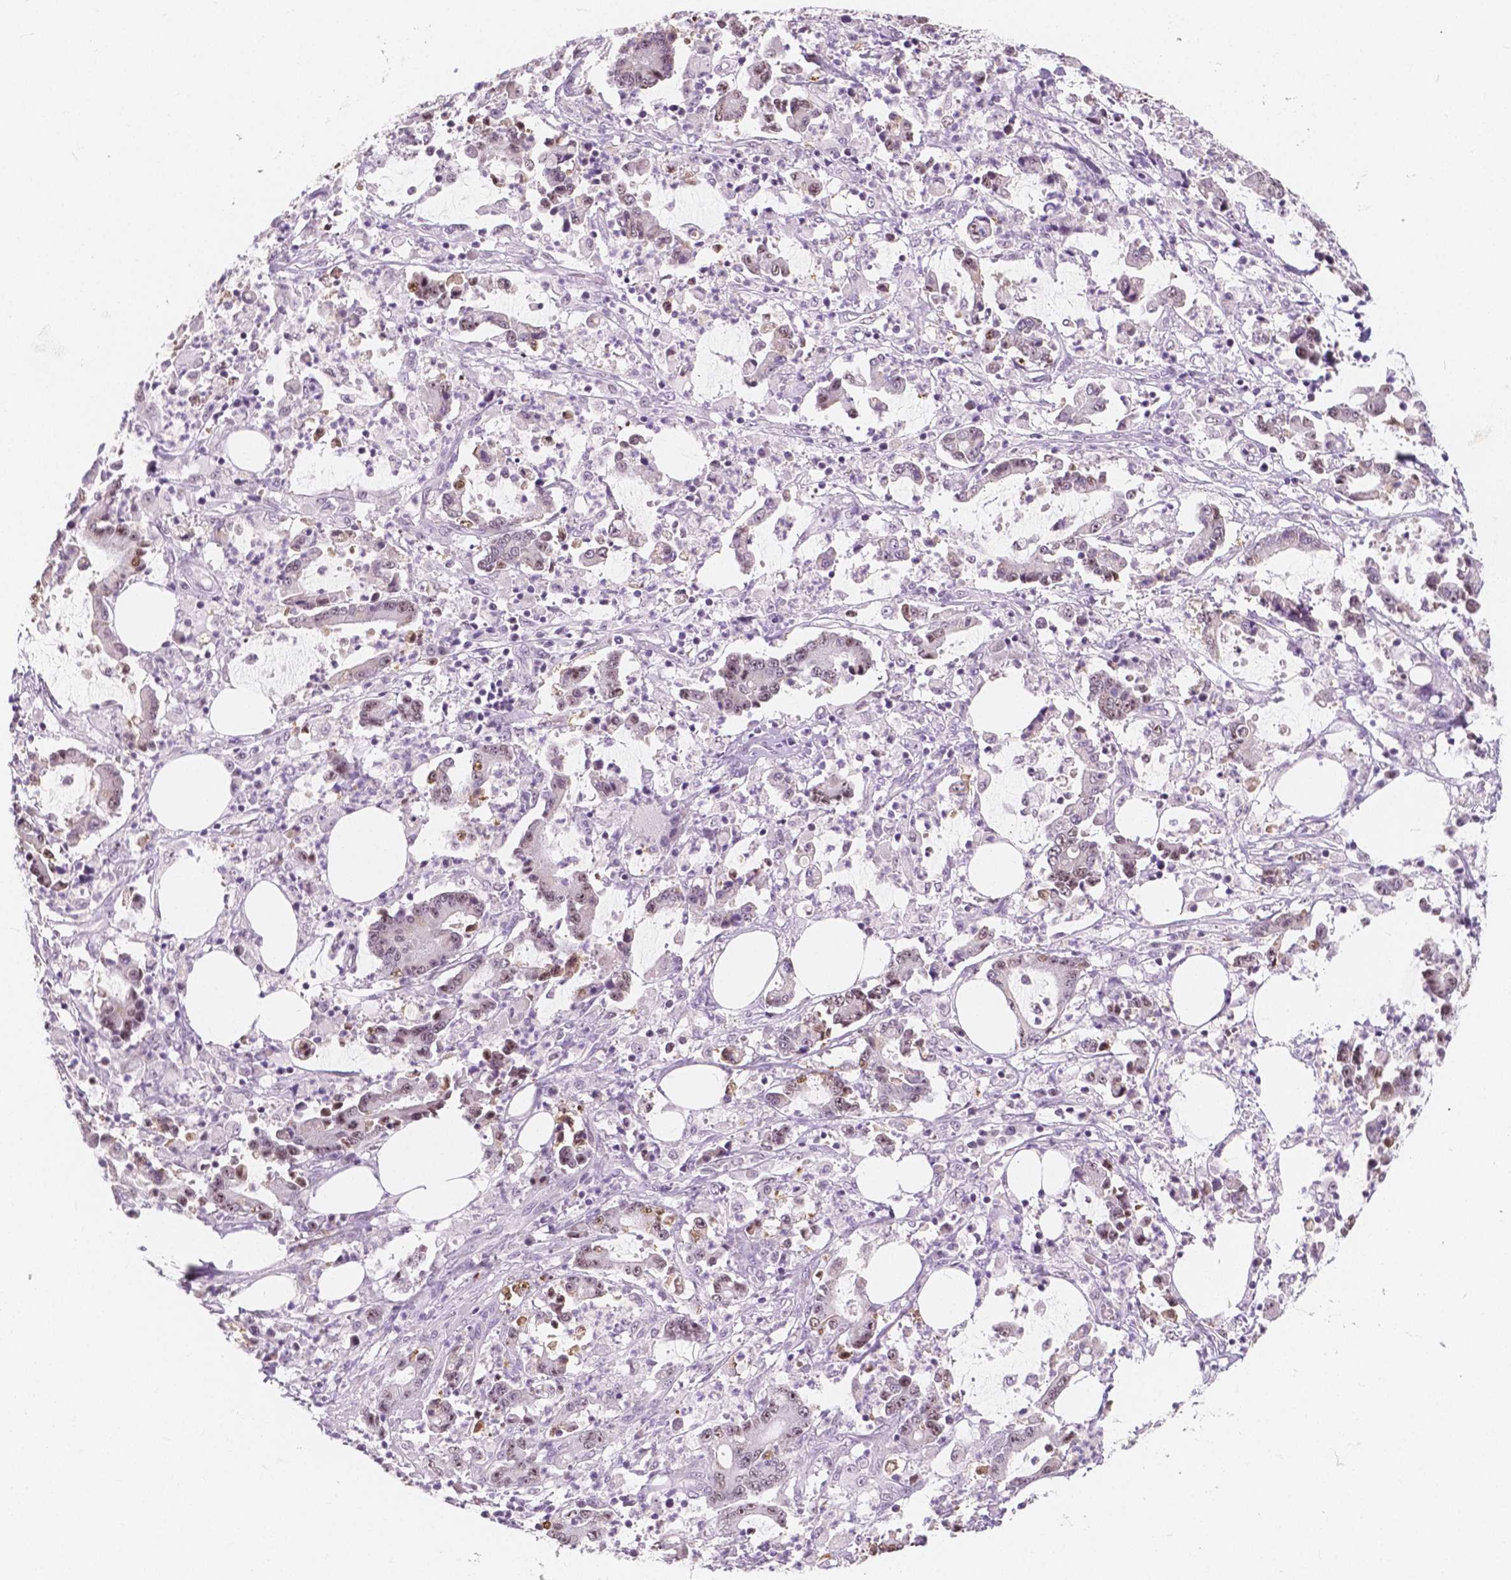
{"staining": {"intensity": "weak", "quantity": ">75%", "location": "nuclear"}, "tissue": "stomach cancer", "cell_type": "Tumor cells", "image_type": "cancer", "snomed": [{"axis": "morphology", "description": "Adenocarcinoma, NOS"}, {"axis": "topography", "description": "Stomach, upper"}], "caption": "Human stomach cancer (adenocarcinoma) stained for a protein (brown) displays weak nuclear positive expression in about >75% of tumor cells.", "gene": "NOLC1", "patient": {"sex": "male", "age": 68}}